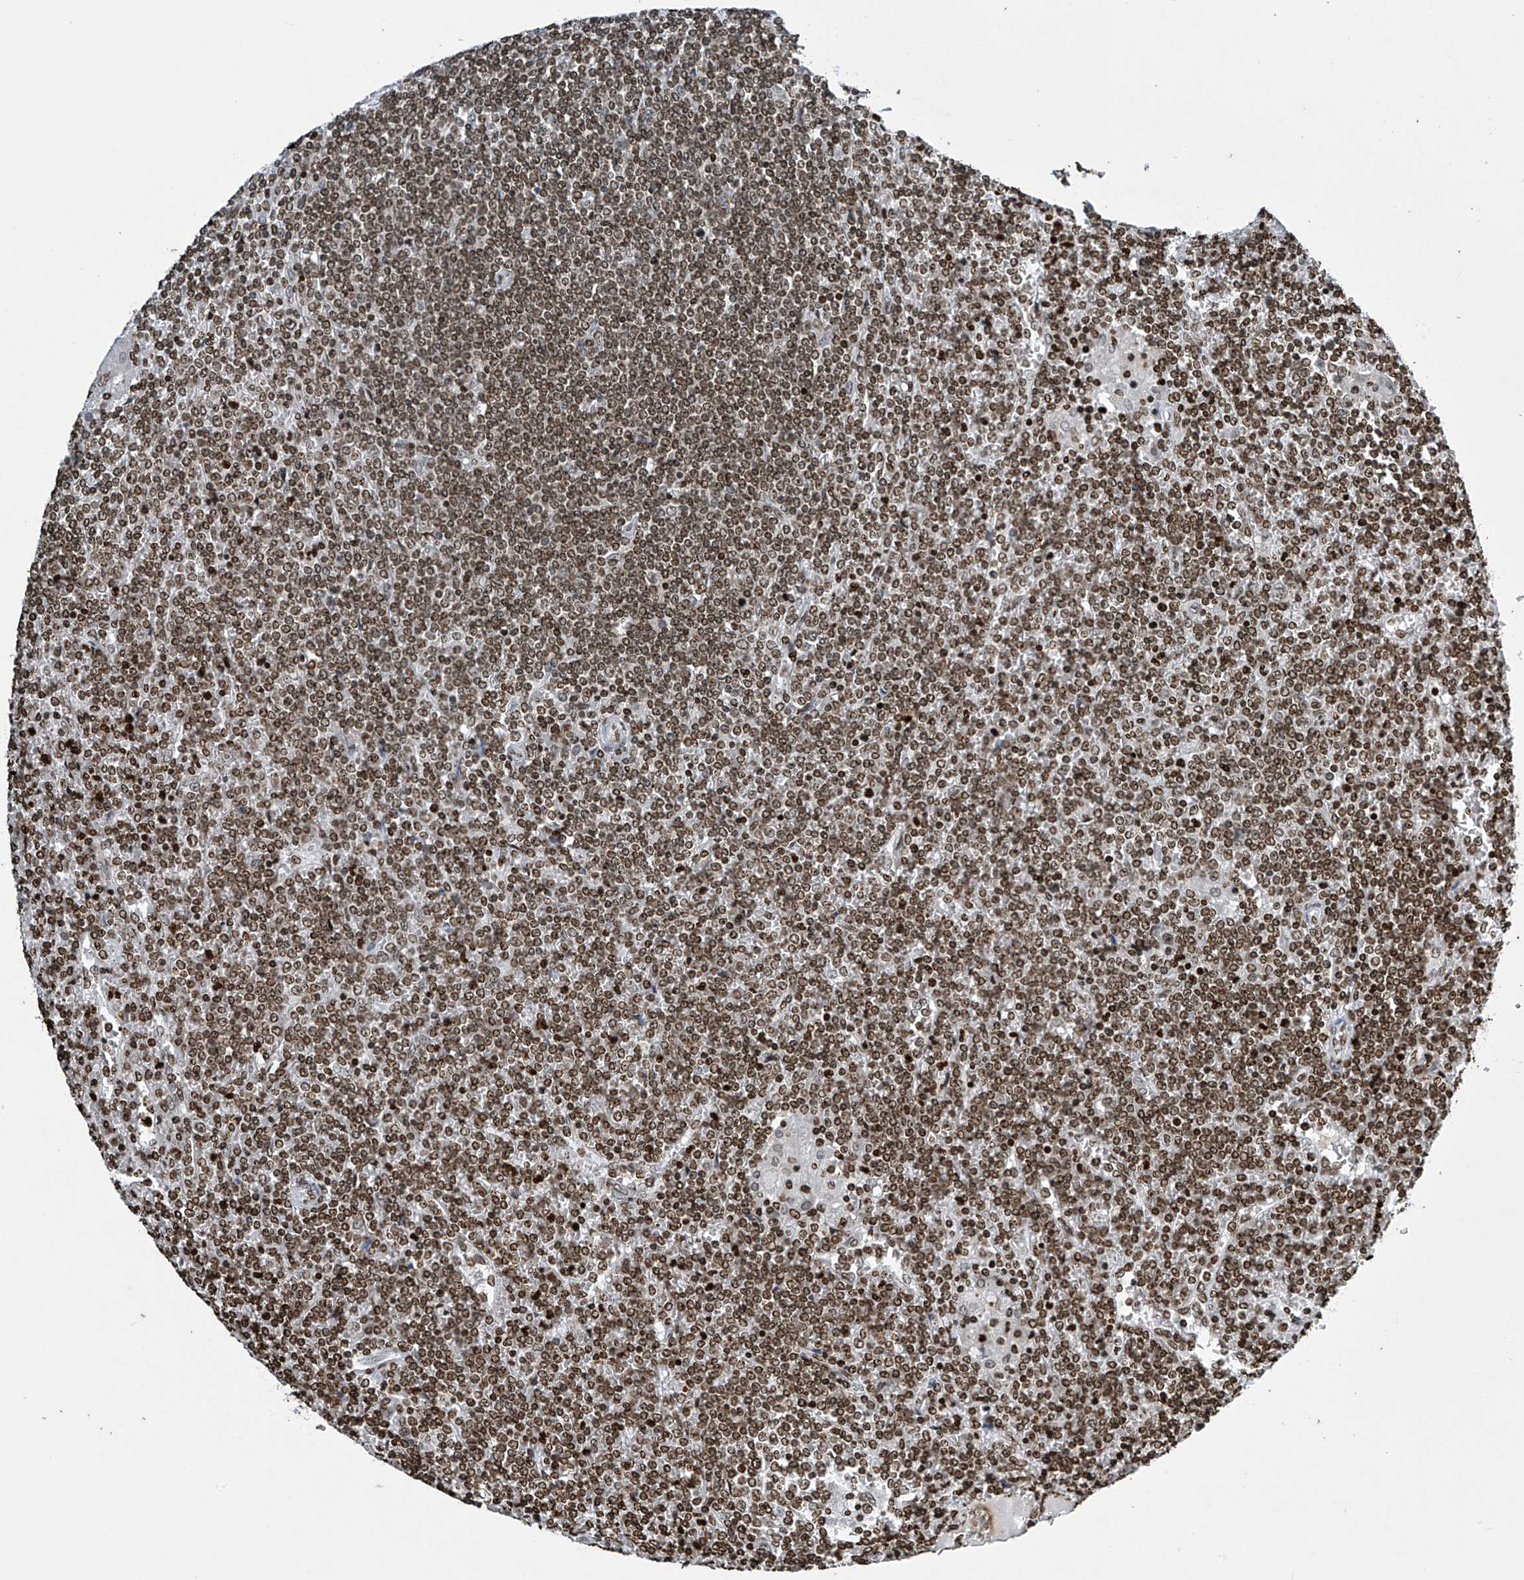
{"staining": {"intensity": "moderate", "quantity": ">75%", "location": "nuclear"}, "tissue": "lymphoma", "cell_type": "Tumor cells", "image_type": "cancer", "snomed": [{"axis": "morphology", "description": "Malignant lymphoma, non-Hodgkin's type, Low grade"}, {"axis": "topography", "description": "Spleen"}], "caption": "Human lymphoma stained with a protein marker reveals moderate staining in tumor cells.", "gene": "H4C16", "patient": {"sex": "female", "age": 19}}